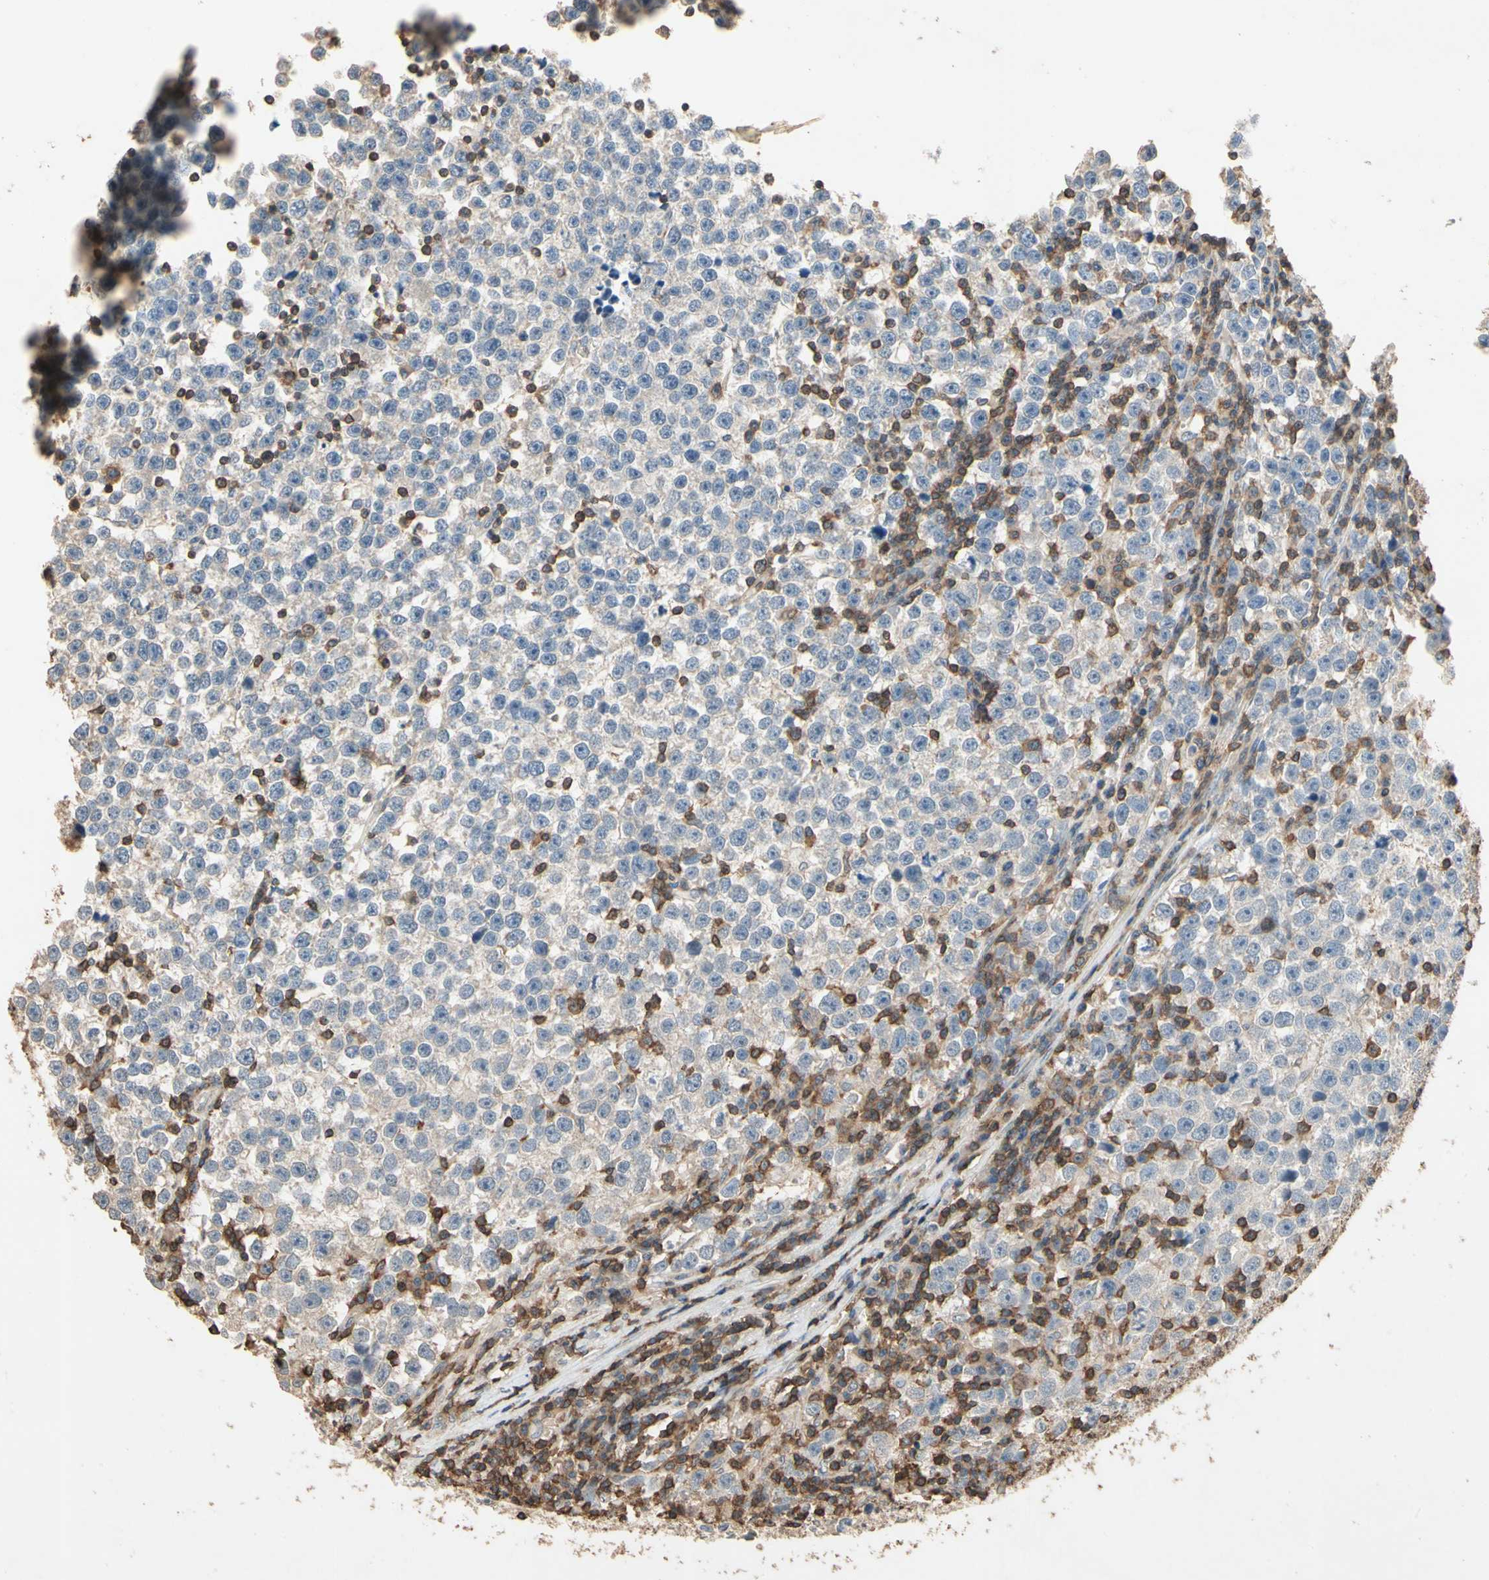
{"staining": {"intensity": "negative", "quantity": "none", "location": "none"}, "tissue": "testis cancer", "cell_type": "Tumor cells", "image_type": "cancer", "snomed": [{"axis": "morphology", "description": "Seminoma, NOS"}, {"axis": "topography", "description": "Testis"}], "caption": "Tumor cells show no significant protein expression in seminoma (testis).", "gene": "MAP3K10", "patient": {"sex": "male", "age": 43}}